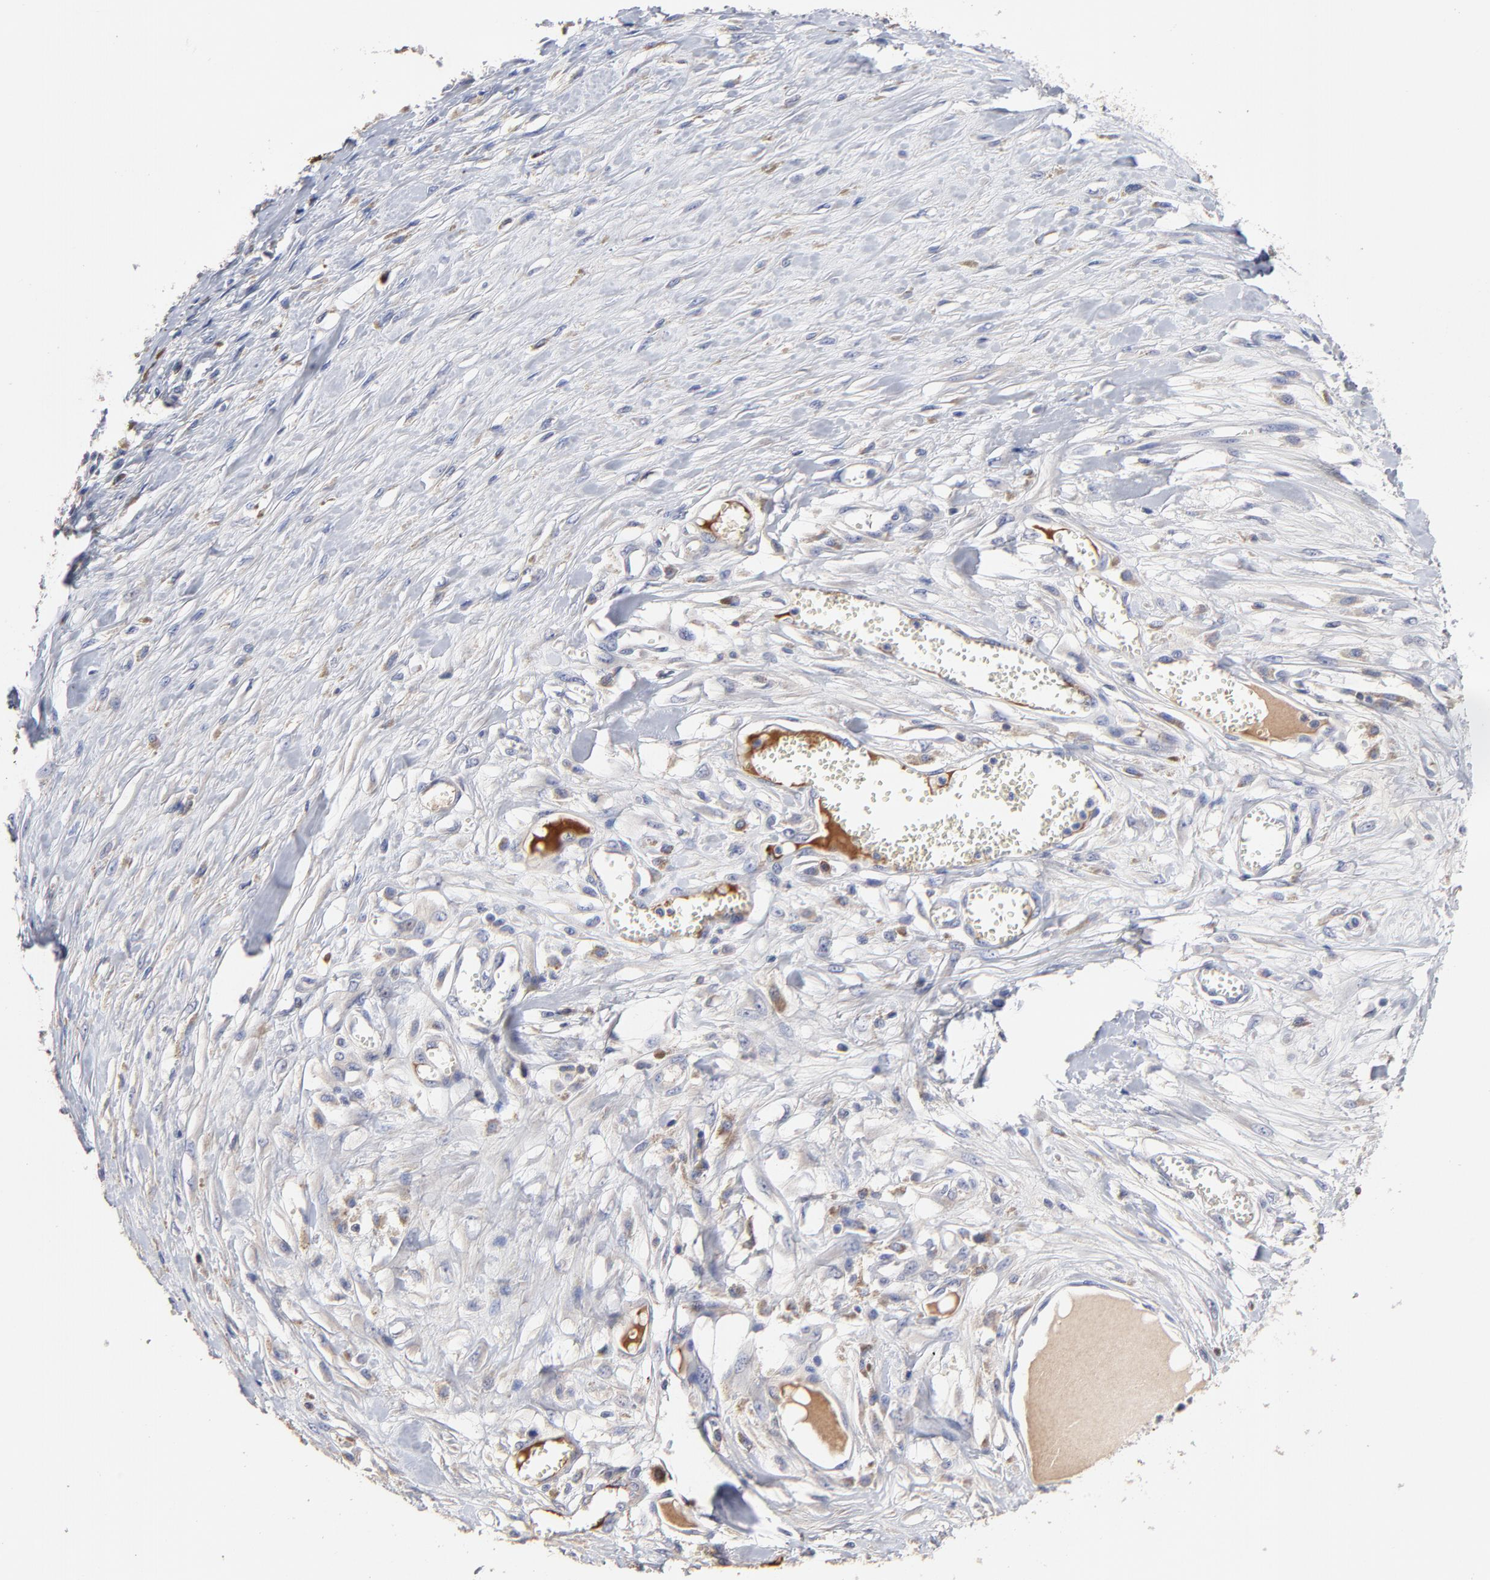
{"staining": {"intensity": "negative", "quantity": "none", "location": "none"}, "tissue": "melanoma", "cell_type": "Tumor cells", "image_type": "cancer", "snomed": [{"axis": "morphology", "description": "Malignant melanoma, Metastatic site"}, {"axis": "topography", "description": "Lymph node"}], "caption": "Immunohistochemistry of malignant melanoma (metastatic site) shows no staining in tumor cells. (DAB (3,3'-diaminobenzidine) IHC with hematoxylin counter stain).", "gene": "TRAT1", "patient": {"sex": "male", "age": 59}}